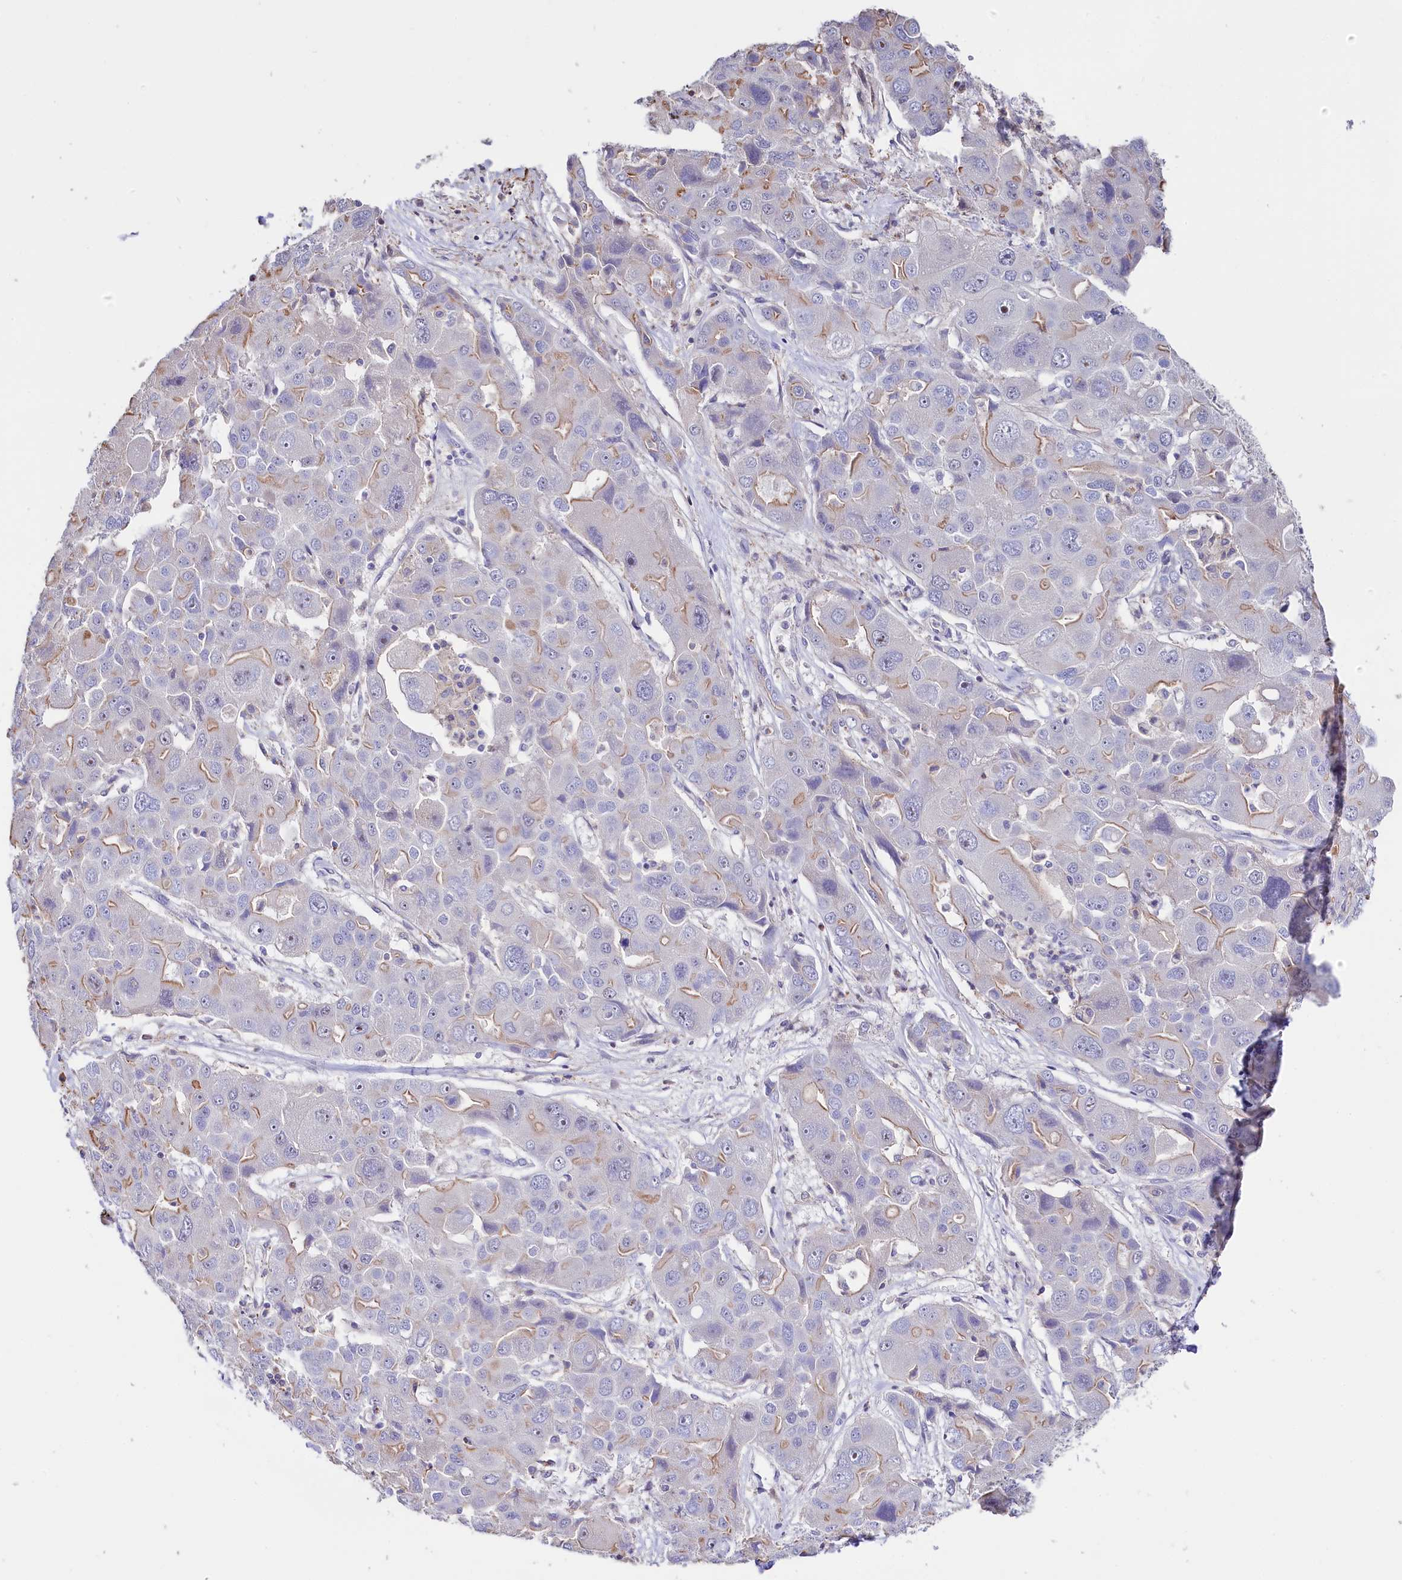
{"staining": {"intensity": "weak", "quantity": "25%-75%", "location": "cytoplasmic/membranous"}, "tissue": "liver cancer", "cell_type": "Tumor cells", "image_type": "cancer", "snomed": [{"axis": "morphology", "description": "Cholangiocarcinoma"}, {"axis": "topography", "description": "Liver"}], "caption": "Tumor cells display weak cytoplasmic/membranous positivity in approximately 25%-75% of cells in liver cancer (cholangiocarcinoma). (brown staining indicates protein expression, while blue staining denotes nuclei).", "gene": "RPUSD3", "patient": {"sex": "male", "age": 67}}